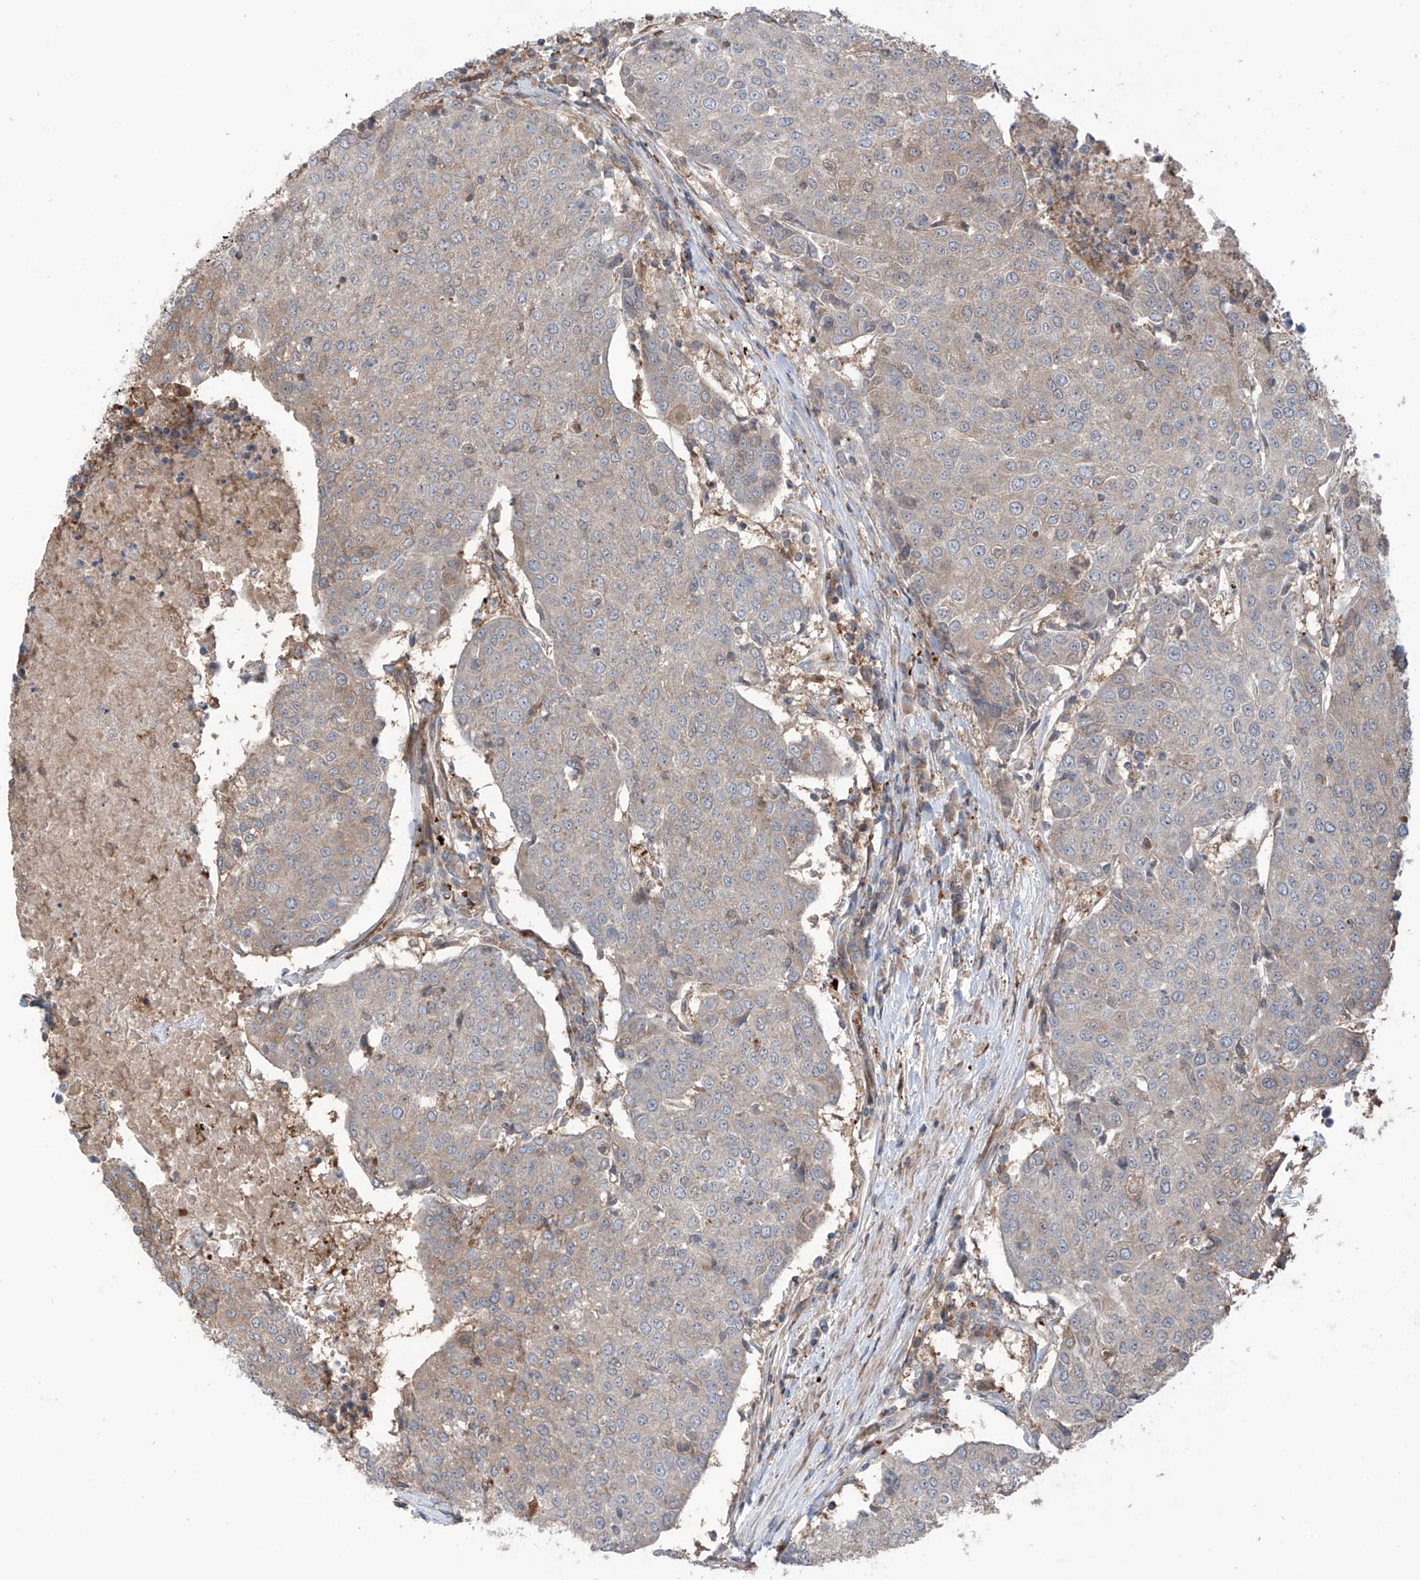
{"staining": {"intensity": "weak", "quantity": "25%-75%", "location": "cytoplasmic/membranous"}, "tissue": "urothelial cancer", "cell_type": "Tumor cells", "image_type": "cancer", "snomed": [{"axis": "morphology", "description": "Urothelial carcinoma, High grade"}, {"axis": "topography", "description": "Urinary bladder"}], "caption": "Urothelial cancer was stained to show a protein in brown. There is low levels of weak cytoplasmic/membranous staining in about 25%-75% of tumor cells.", "gene": "SAMD3", "patient": {"sex": "female", "age": 85}}